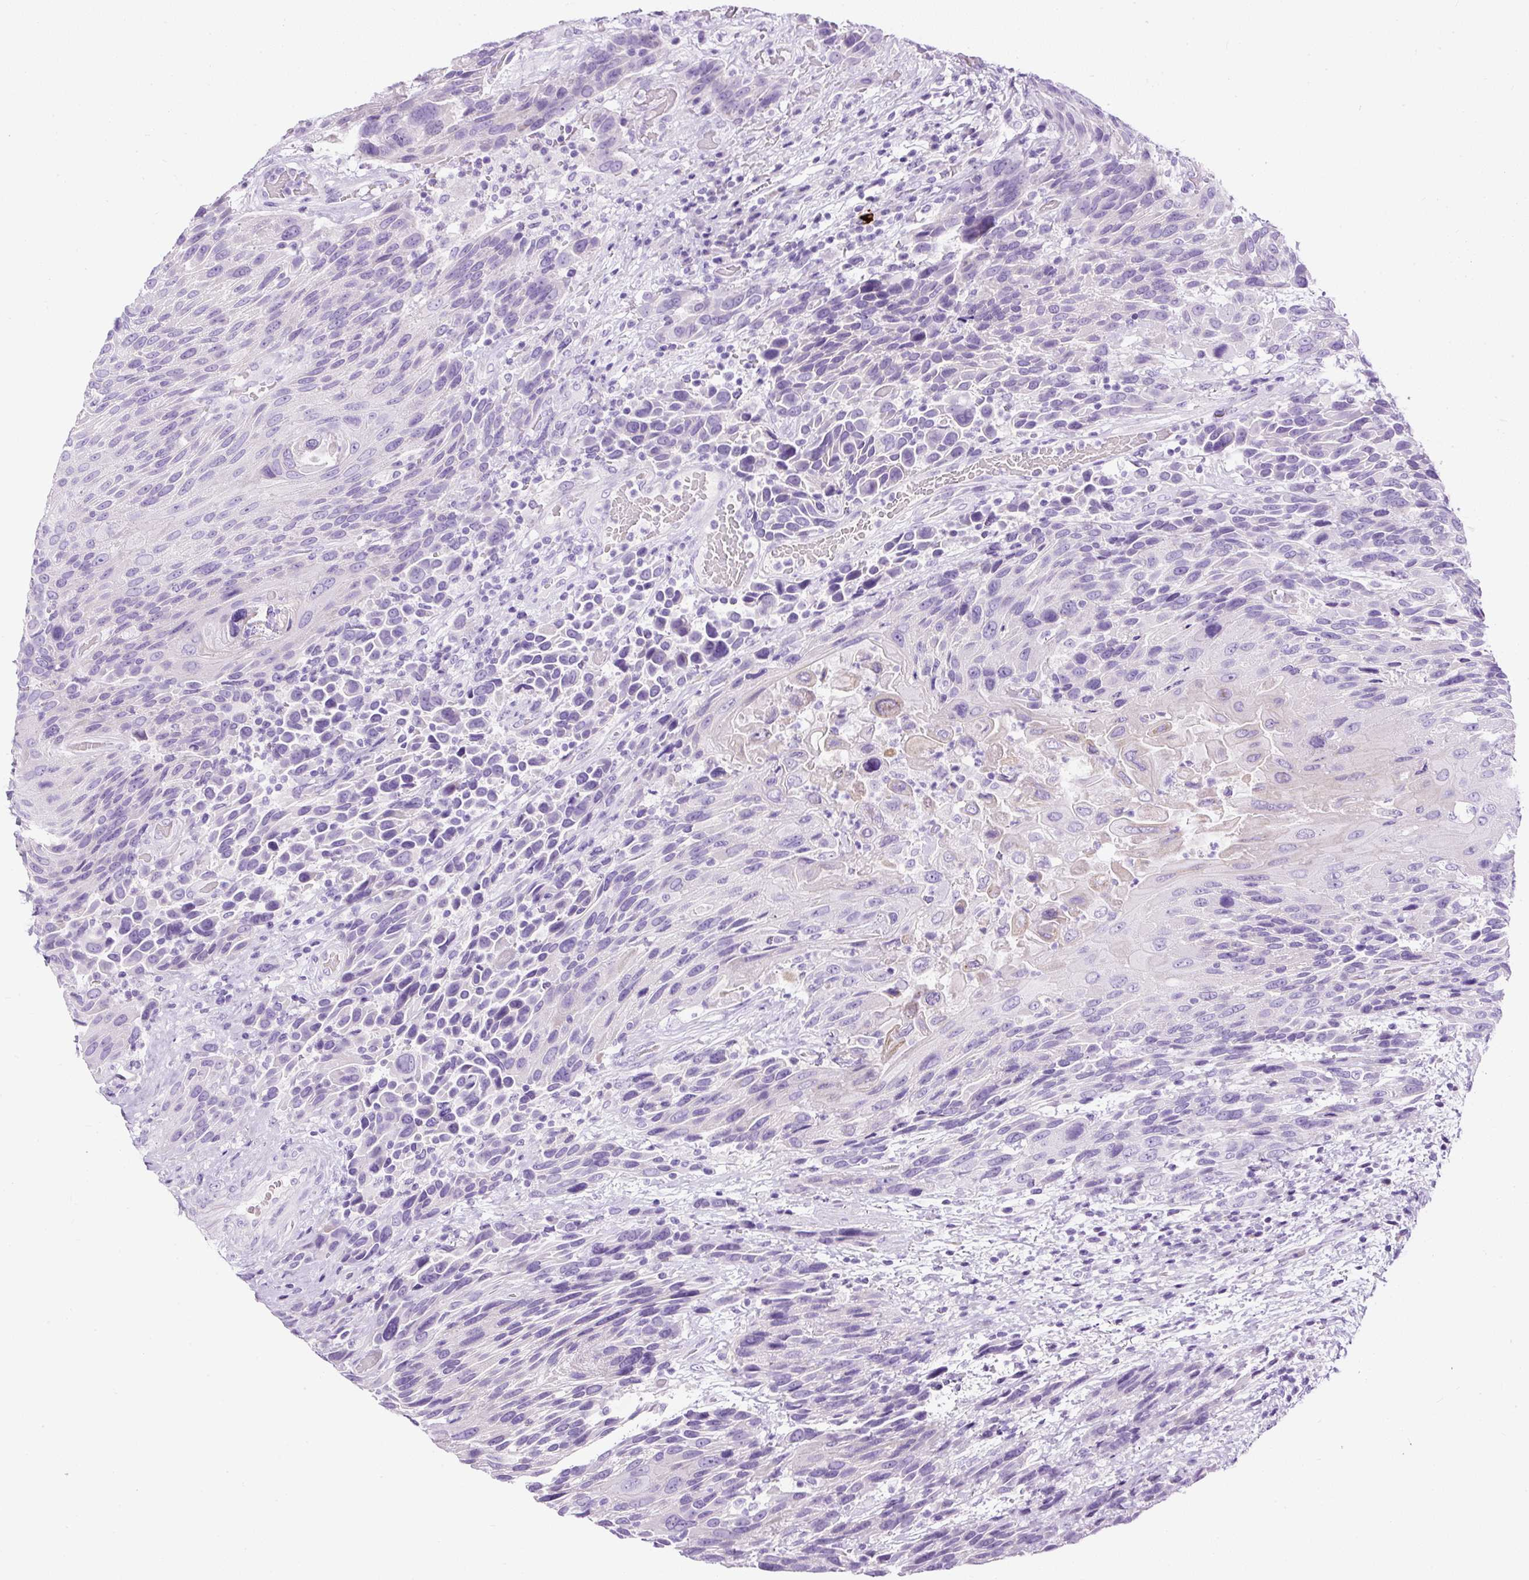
{"staining": {"intensity": "negative", "quantity": "none", "location": "none"}, "tissue": "urothelial cancer", "cell_type": "Tumor cells", "image_type": "cancer", "snomed": [{"axis": "morphology", "description": "Urothelial carcinoma, High grade"}, {"axis": "topography", "description": "Urinary bladder"}], "caption": "Immunohistochemistry (IHC) image of neoplastic tissue: human high-grade urothelial carcinoma stained with DAB (3,3'-diaminobenzidine) displays no significant protein staining in tumor cells.", "gene": "STOX2", "patient": {"sex": "female", "age": 70}}